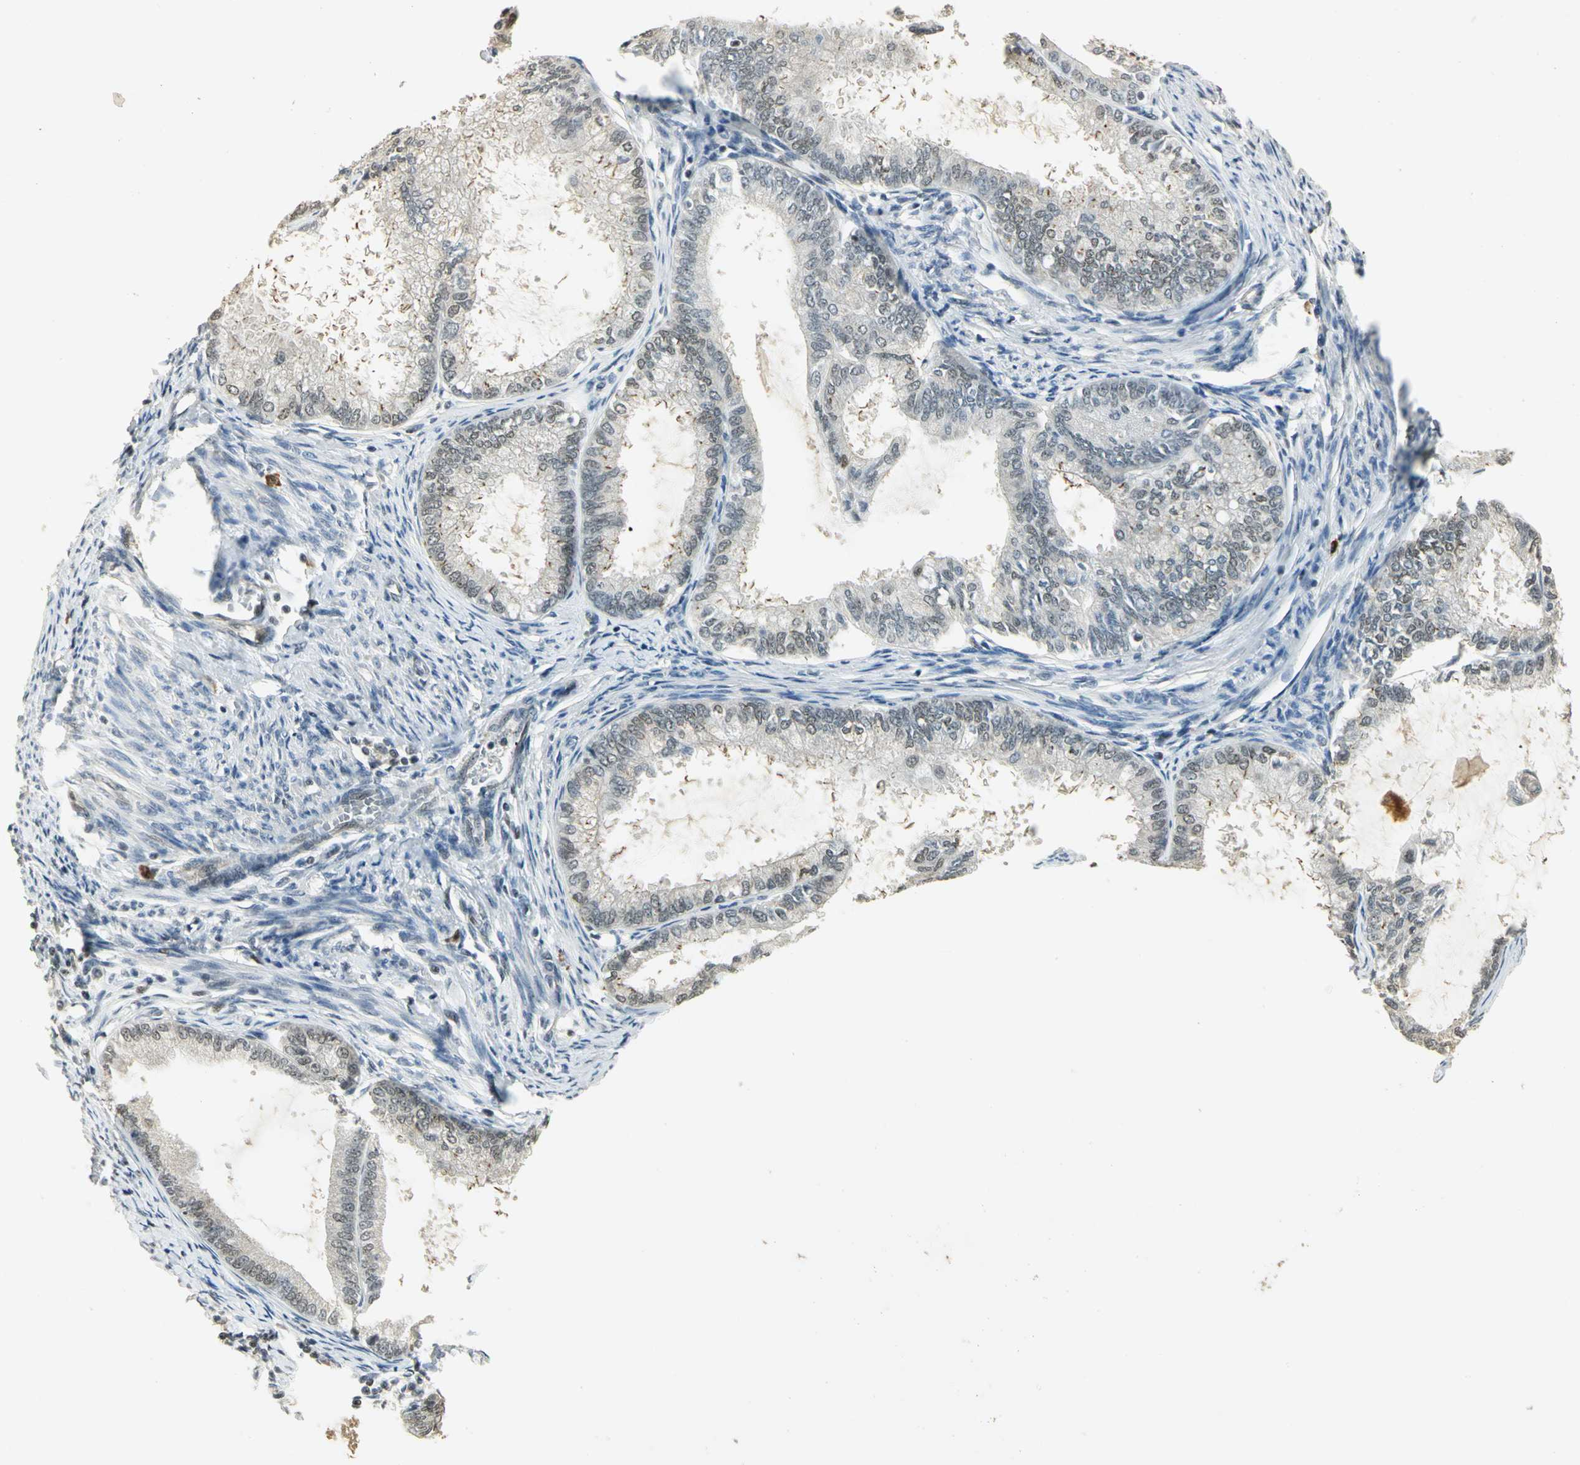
{"staining": {"intensity": "weak", "quantity": "25%-75%", "location": "nuclear"}, "tissue": "endometrial cancer", "cell_type": "Tumor cells", "image_type": "cancer", "snomed": [{"axis": "morphology", "description": "Adenocarcinoma, NOS"}, {"axis": "topography", "description": "Endometrium"}], "caption": "Brown immunohistochemical staining in endometrial adenocarcinoma displays weak nuclear expression in about 25%-75% of tumor cells.", "gene": "ELF1", "patient": {"sex": "female", "age": 86}}